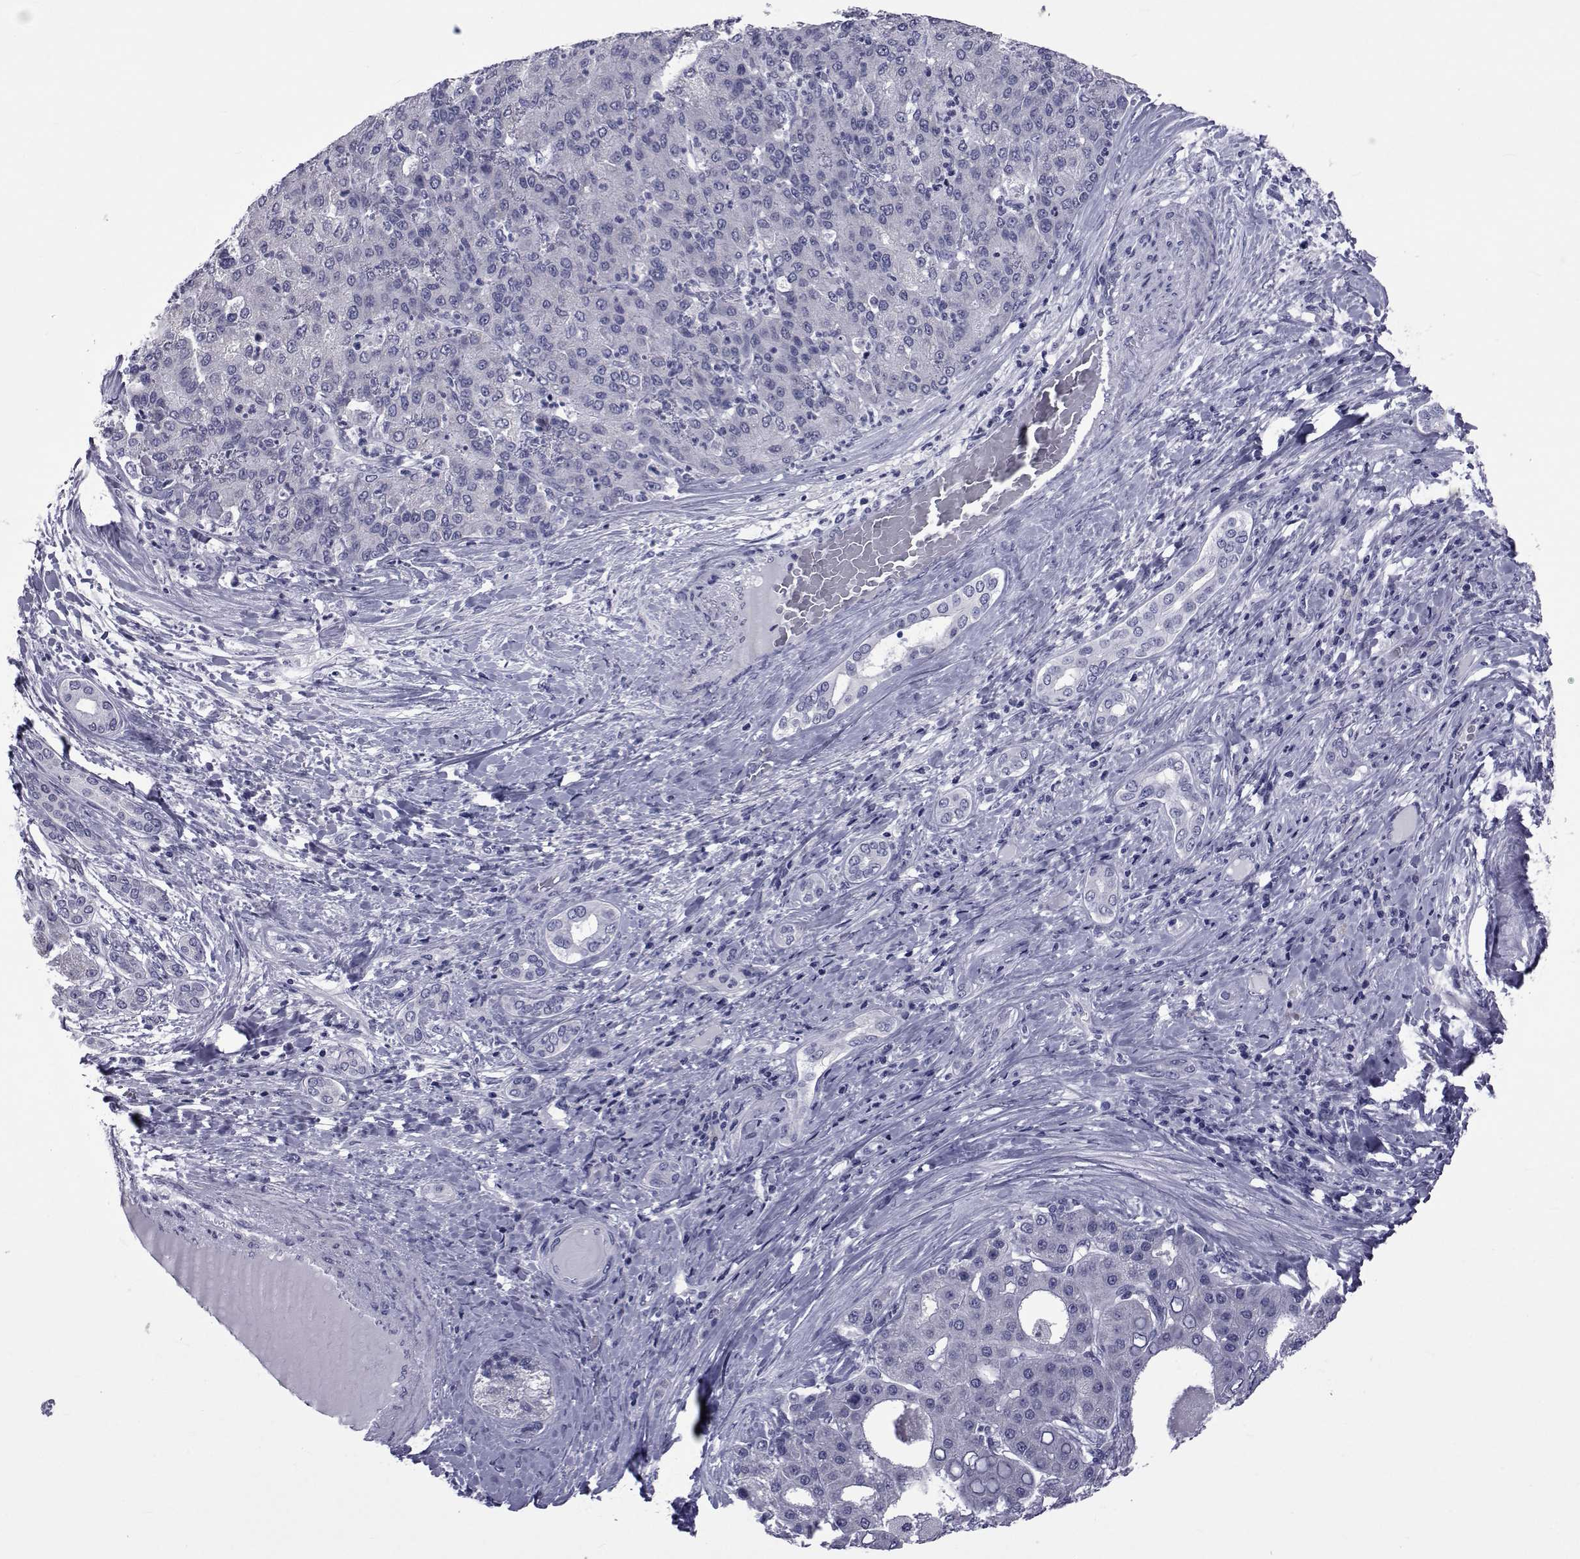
{"staining": {"intensity": "negative", "quantity": "none", "location": "none"}, "tissue": "liver cancer", "cell_type": "Tumor cells", "image_type": "cancer", "snomed": [{"axis": "morphology", "description": "Carcinoma, Hepatocellular, NOS"}, {"axis": "topography", "description": "Liver"}], "caption": "DAB immunohistochemical staining of human liver cancer (hepatocellular carcinoma) reveals no significant positivity in tumor cells.", "gene": "GKAP1", "patient": {"sex": "male", "age": 65}}